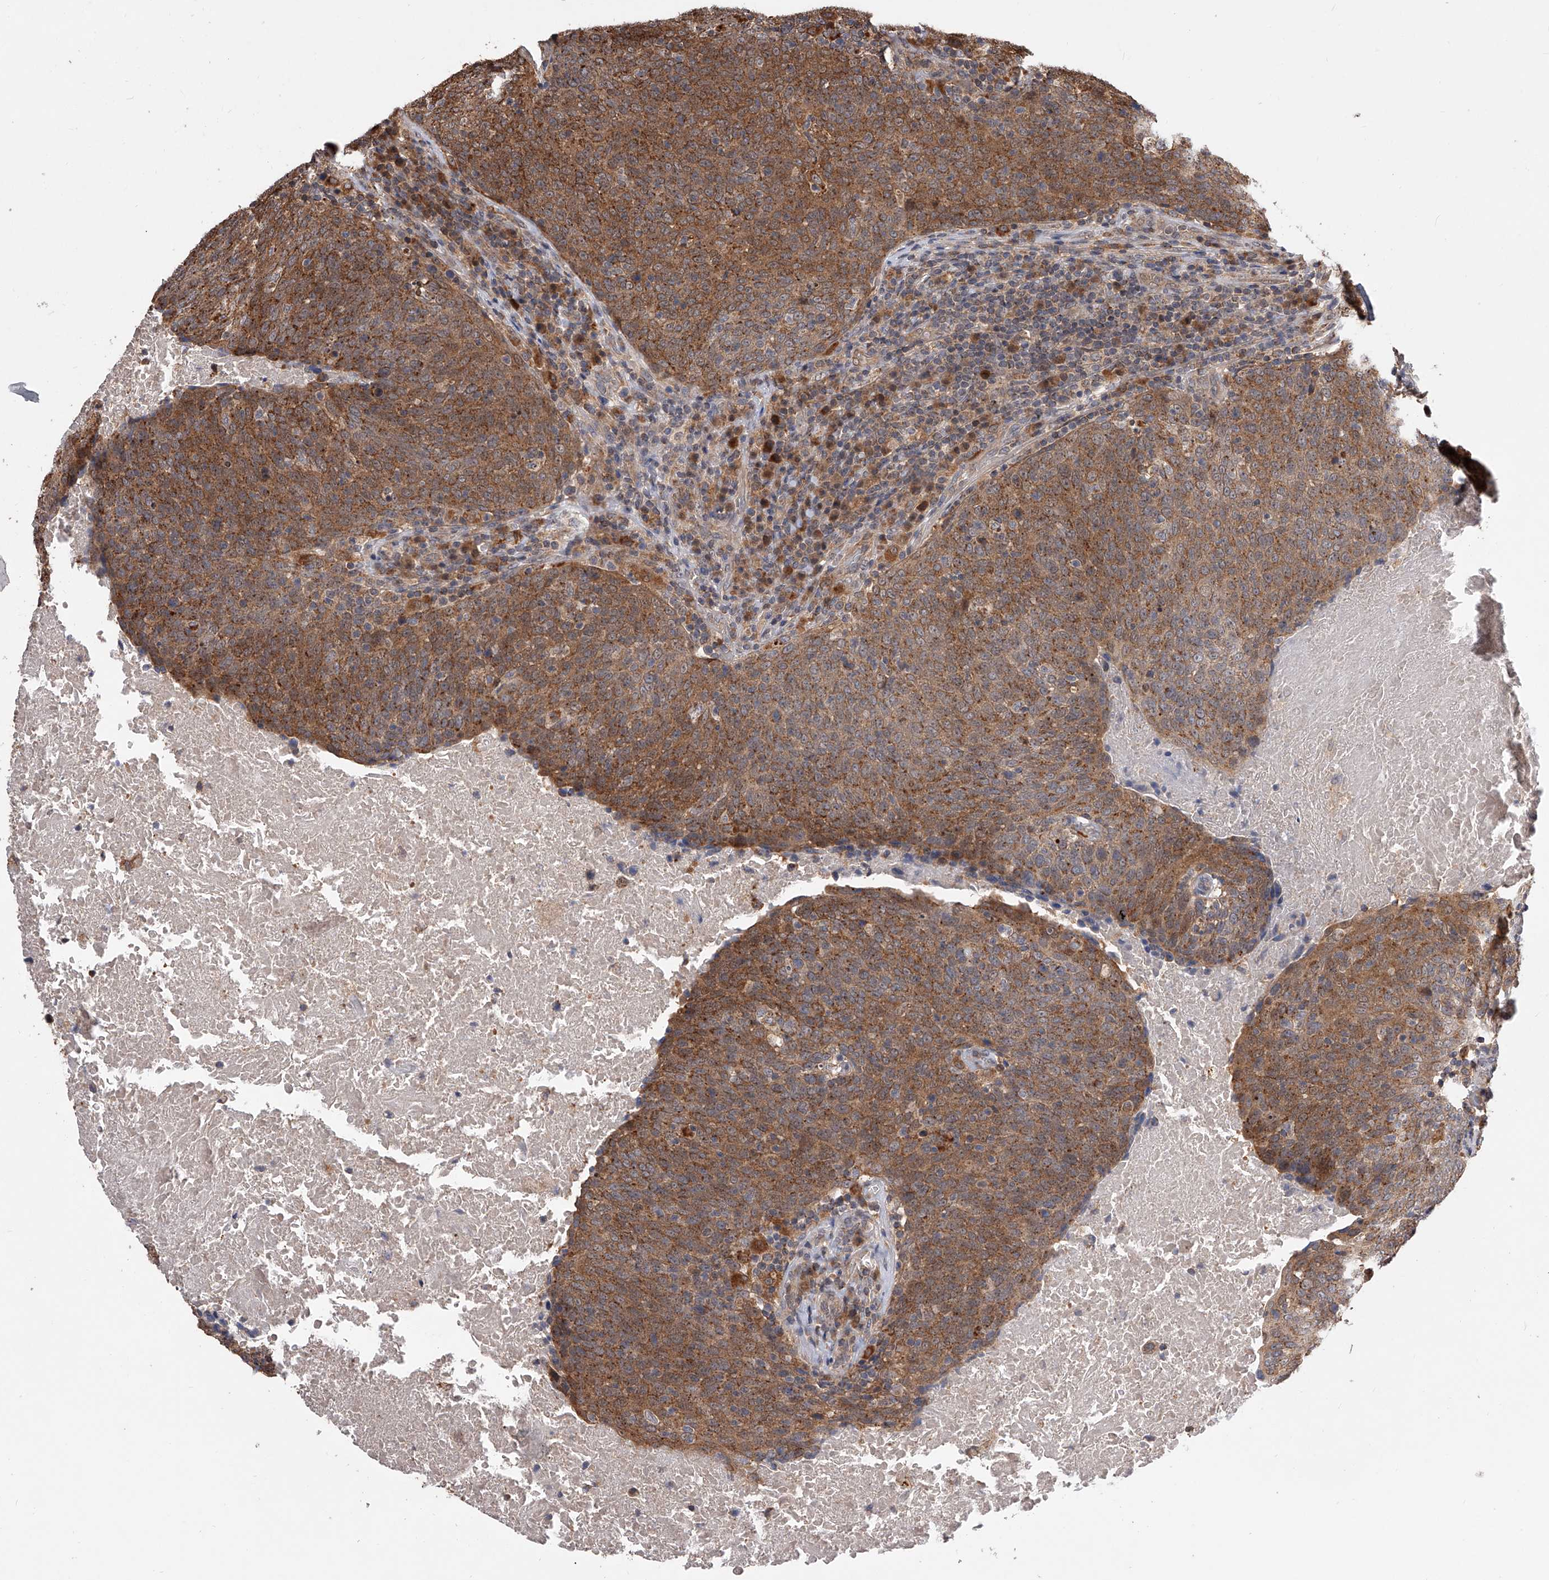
{"staining": {"intensity": "moderate", "quantity": ">75%", "location": "cytoplasmic/membranous"}, "tissue": "head and neck cancer", "cell_type": "Tumor cells", "image_type": "cancer", "snomed": [{"axis": "morphology", "description": "Squamous cell carcinoma, NOS"}, {"axis": "morphology", "description": "Squamous cell carcinoma, metastatic, NOS"}, {"axis": "topography", "description": "Lymph node"}, {"axis": "topography", "description": "Head-Neck"}], "caption": "Human head and neck squamous cell carcinoma stained with a brown dye demonstrates moderate cytoplasmic/membranous positive staining in approximately >75% of tumor cells.", "gene": "GMDS", "patient": {"sex": "male", "age": 62}}